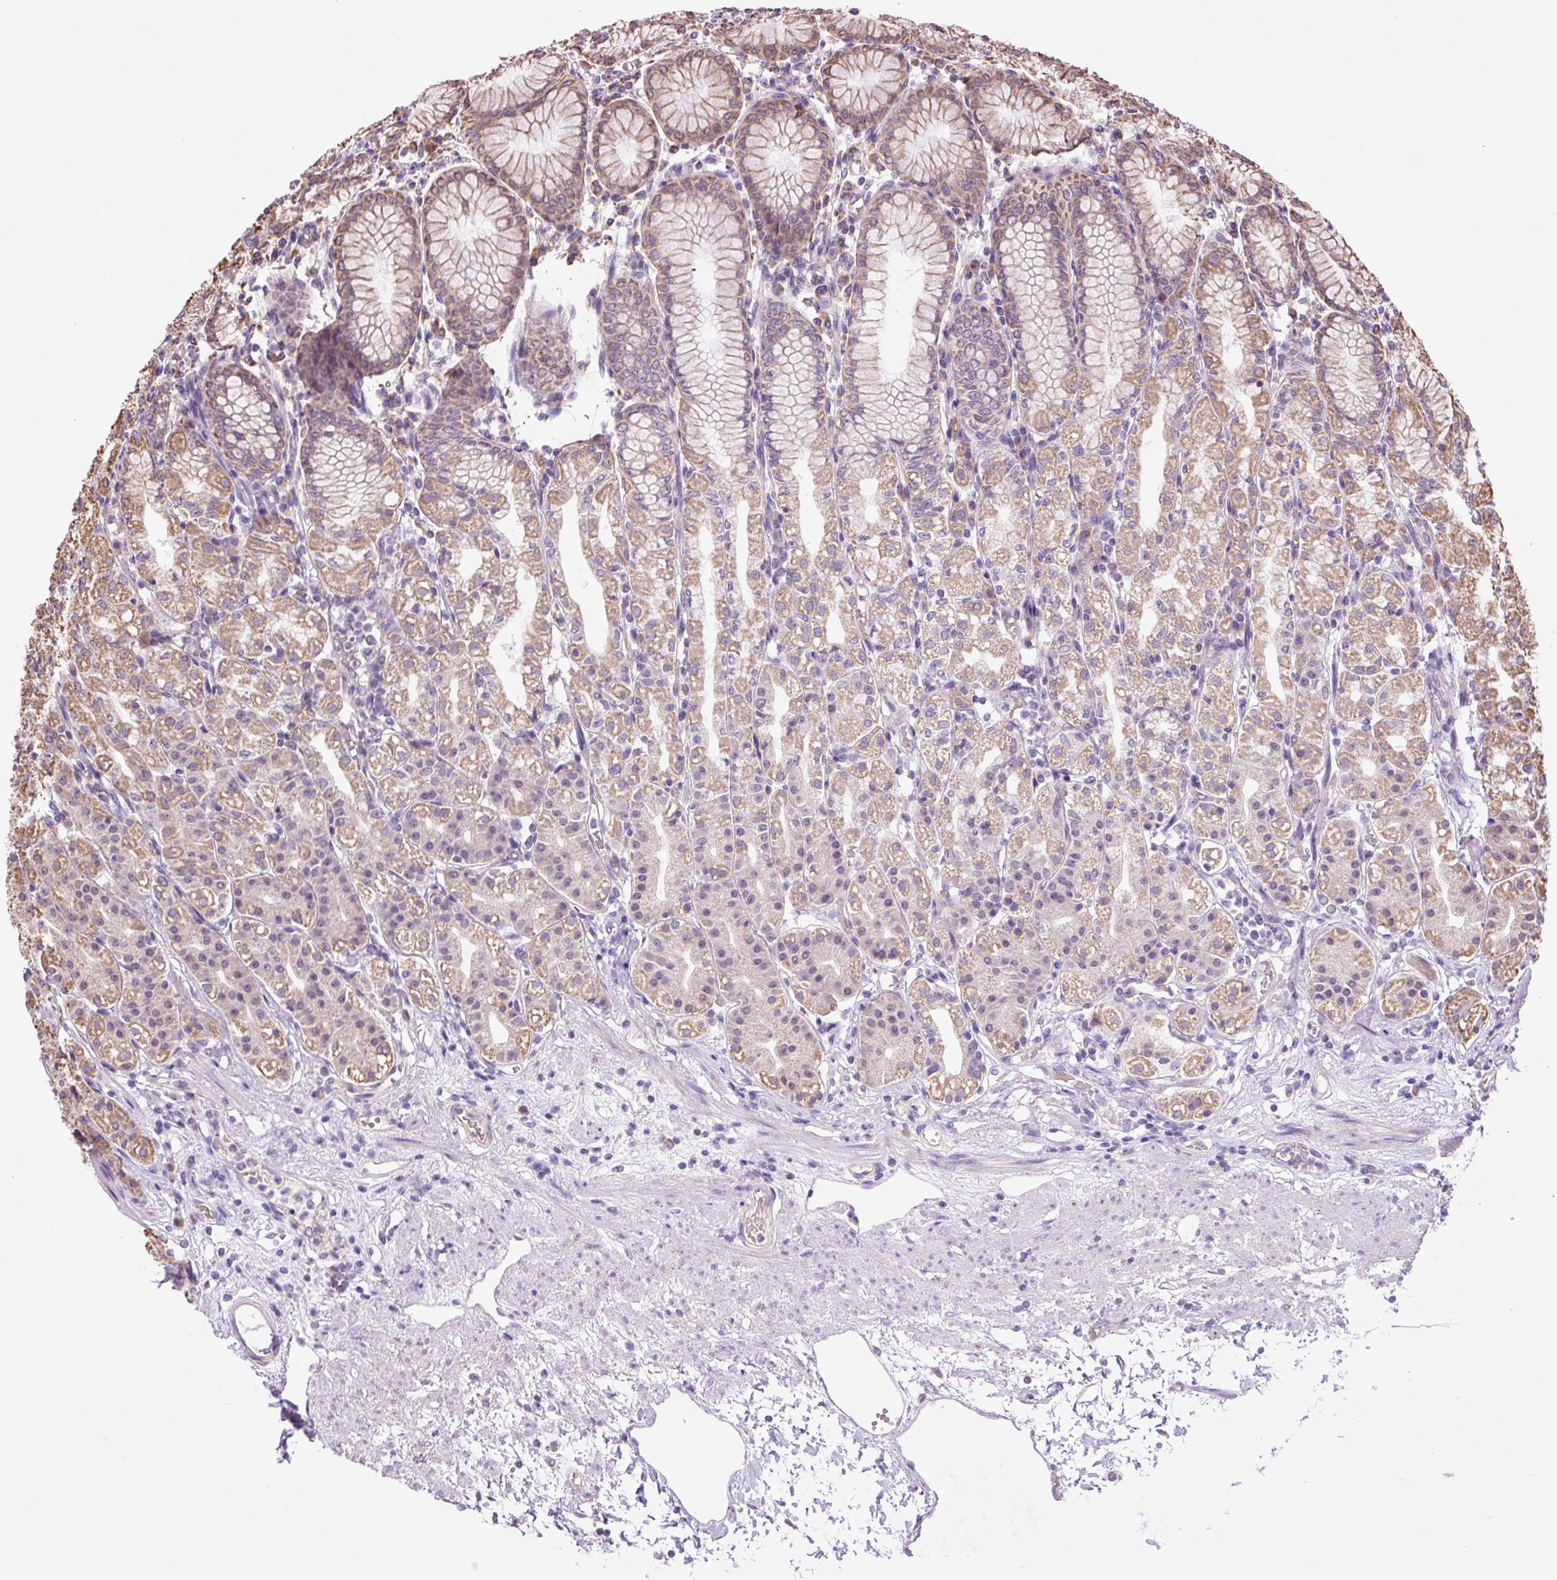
{"staining": {"intensity": "moderate", "quantity": ">75%", "location": "cytoplasmic/membranous,nuclear"}, "tissue": "stomach", "cell_type": "Glandular cells", "image_type": "normal", "snomed": [{"axis": "morphology", "description": "Normal tissue, NOS"}, {"axis": "topography", "description": "Stomach"}], "caption": "Protein staining exhibits moderate cytoplasmic/membranous,nuclear positivity in approximately >75% of glandular cells in benign stomach.", "gene": "PLCG1", "patient": {"sex": "female", "age": 57}}